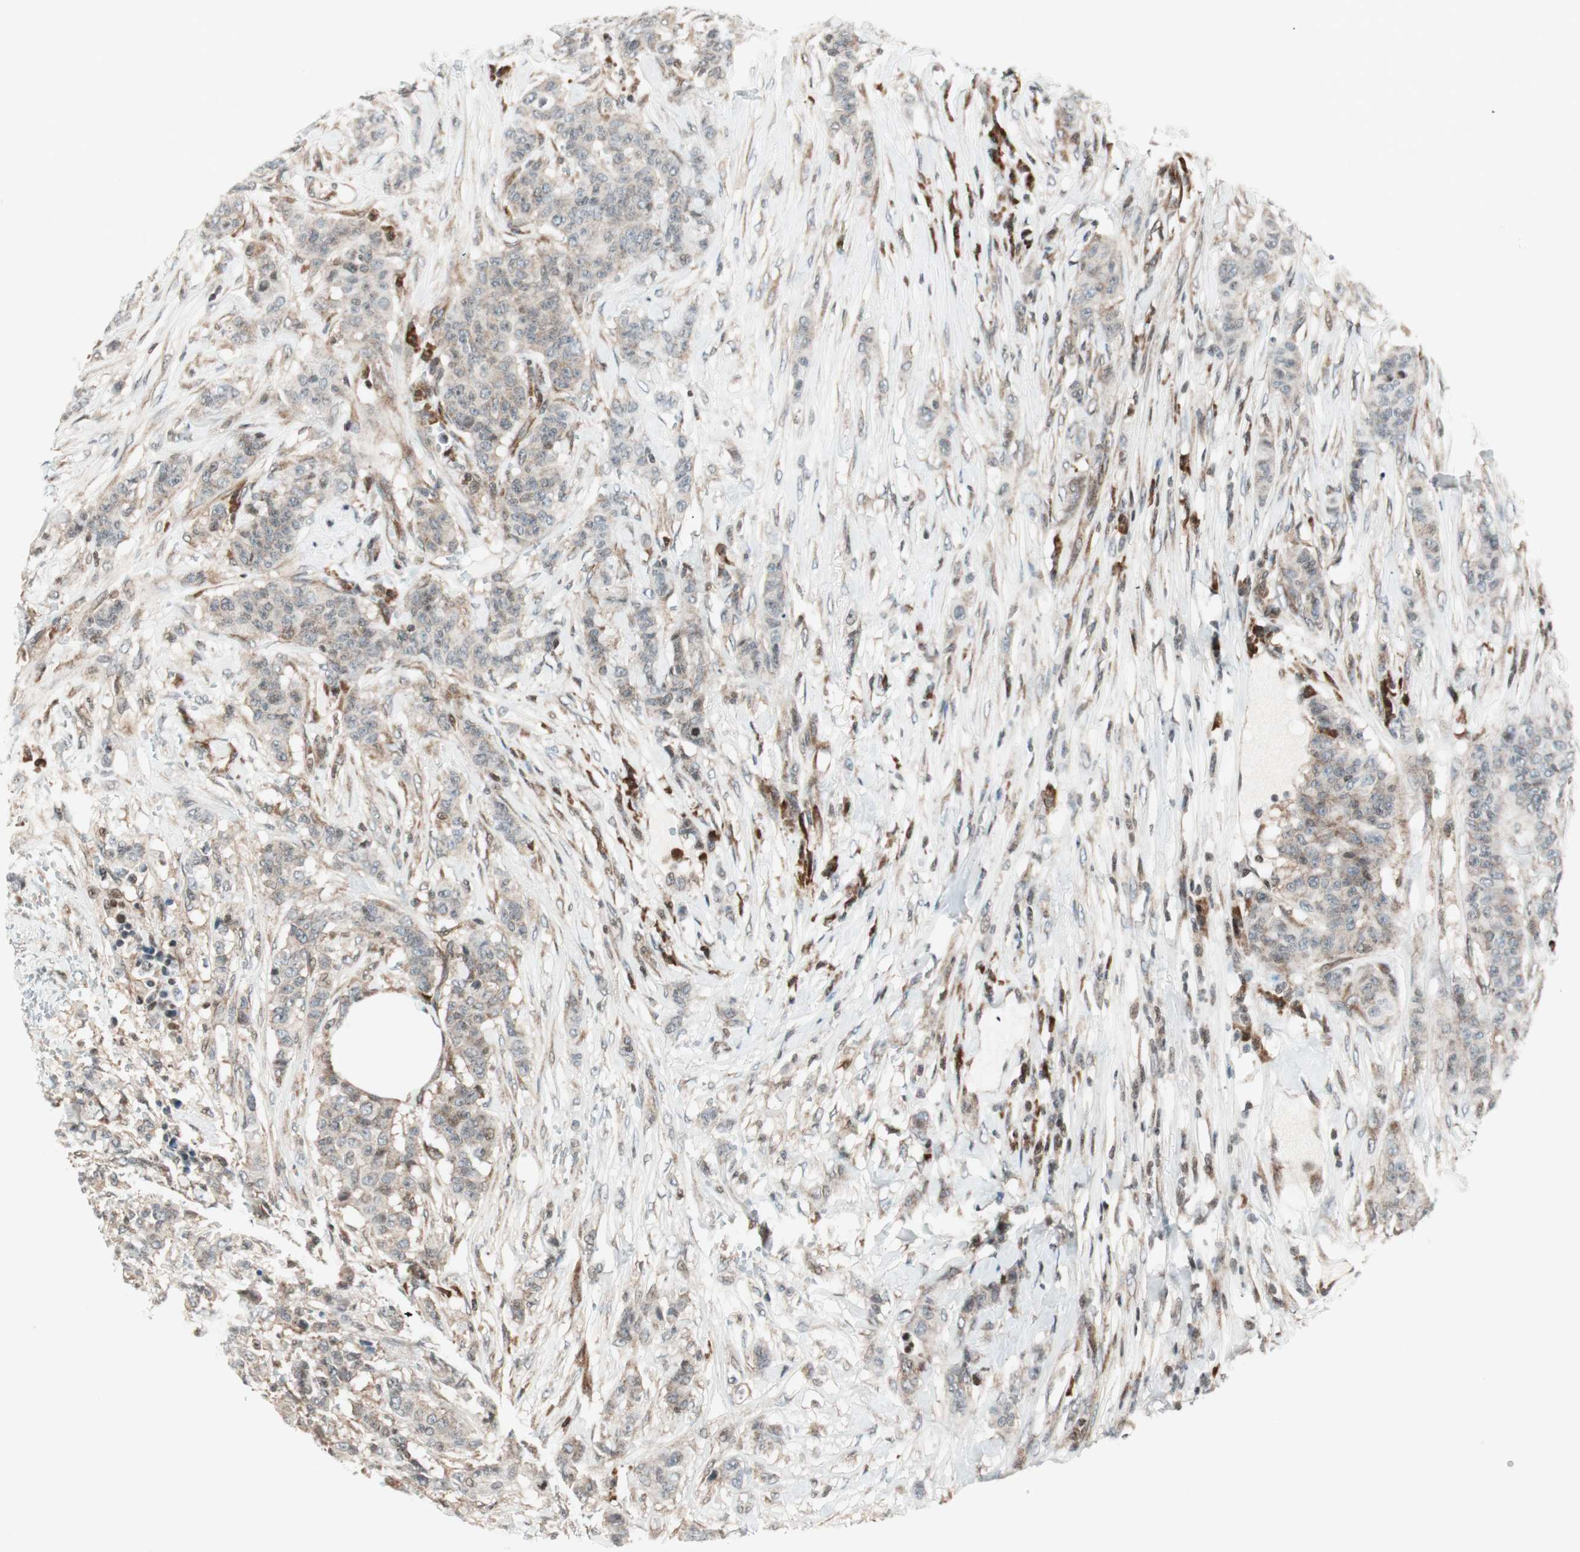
{"staining": {"intensity": "weak", "quantity": ">75%", "location": "cytoplasmic/membranous"}, "tissue": "breast cancer", "cell_type": "Tumor cells", "image_type": "cancer", "snomed": [{"axis": "morphology", "description": "Duct carcinoma"}, {"axis": "topography", "description": "Breast"}], "caption": "A micrograph of invasive ductal carcinoma (breast) stained for a protein reveals weak cytoplasmic/membranous brown staining in tumor cells. Ihc stains the protein in brown and the nuclei are stained blue.", "gene": "TPT1", "patient": {"sex": "female", "age": 40}}